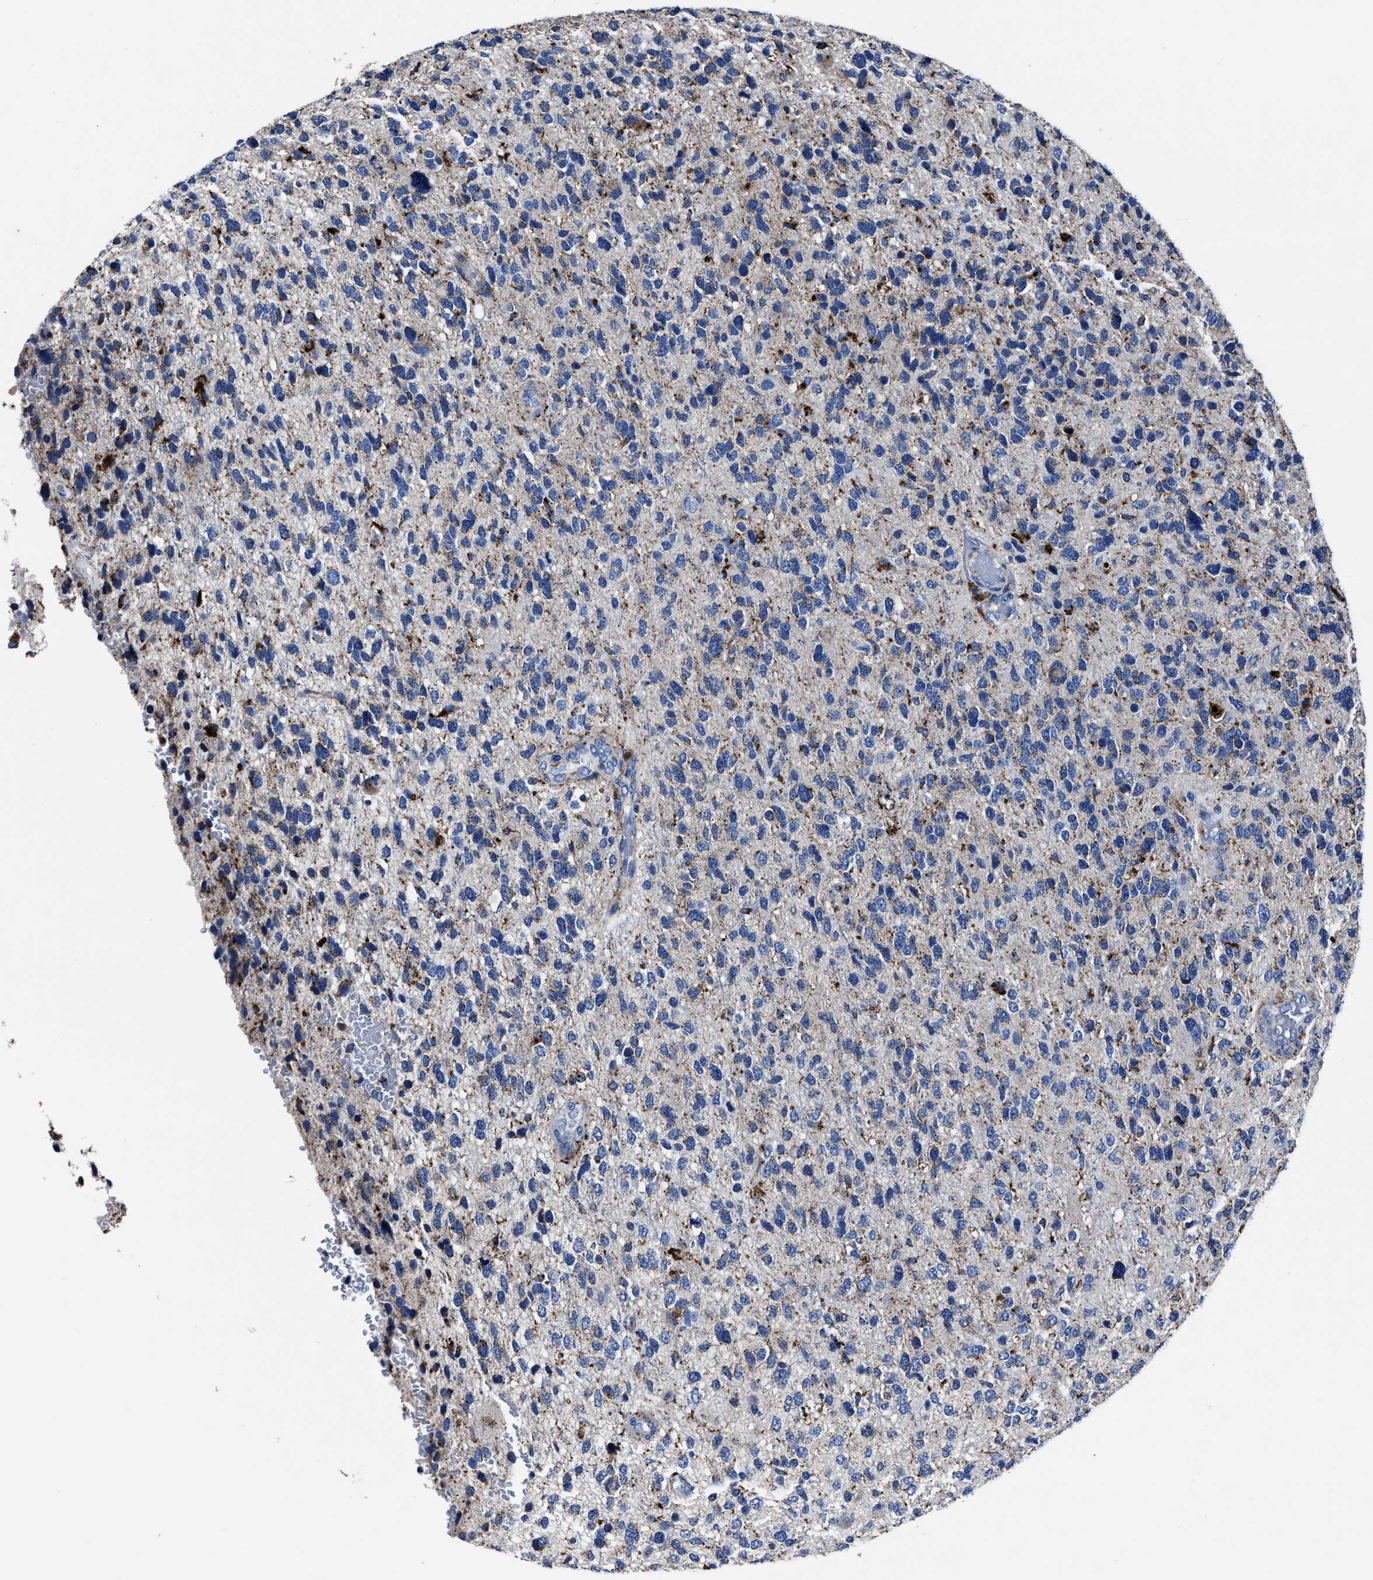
{"staining": {"intensity": "moderate", "quantity": "<25%", "location": "cytoplasmic/membranous"}, "tissue": "glioma", "cell_type": "Tumor cells", "image_type": "cancer", "snomed": [{"axis": "morphology", "description": "Glioma, malignant, High grade"}, {"axis": "topography", "description": "Brain"}], "caption": "Malignant glioma (high-grade) tissue demonstrates moderate cytoplasmic/membranous expression in approximately <25% of tumor cells", "gene": "LAMTOR4", "patient": {"sex": "female", "age": 58}}